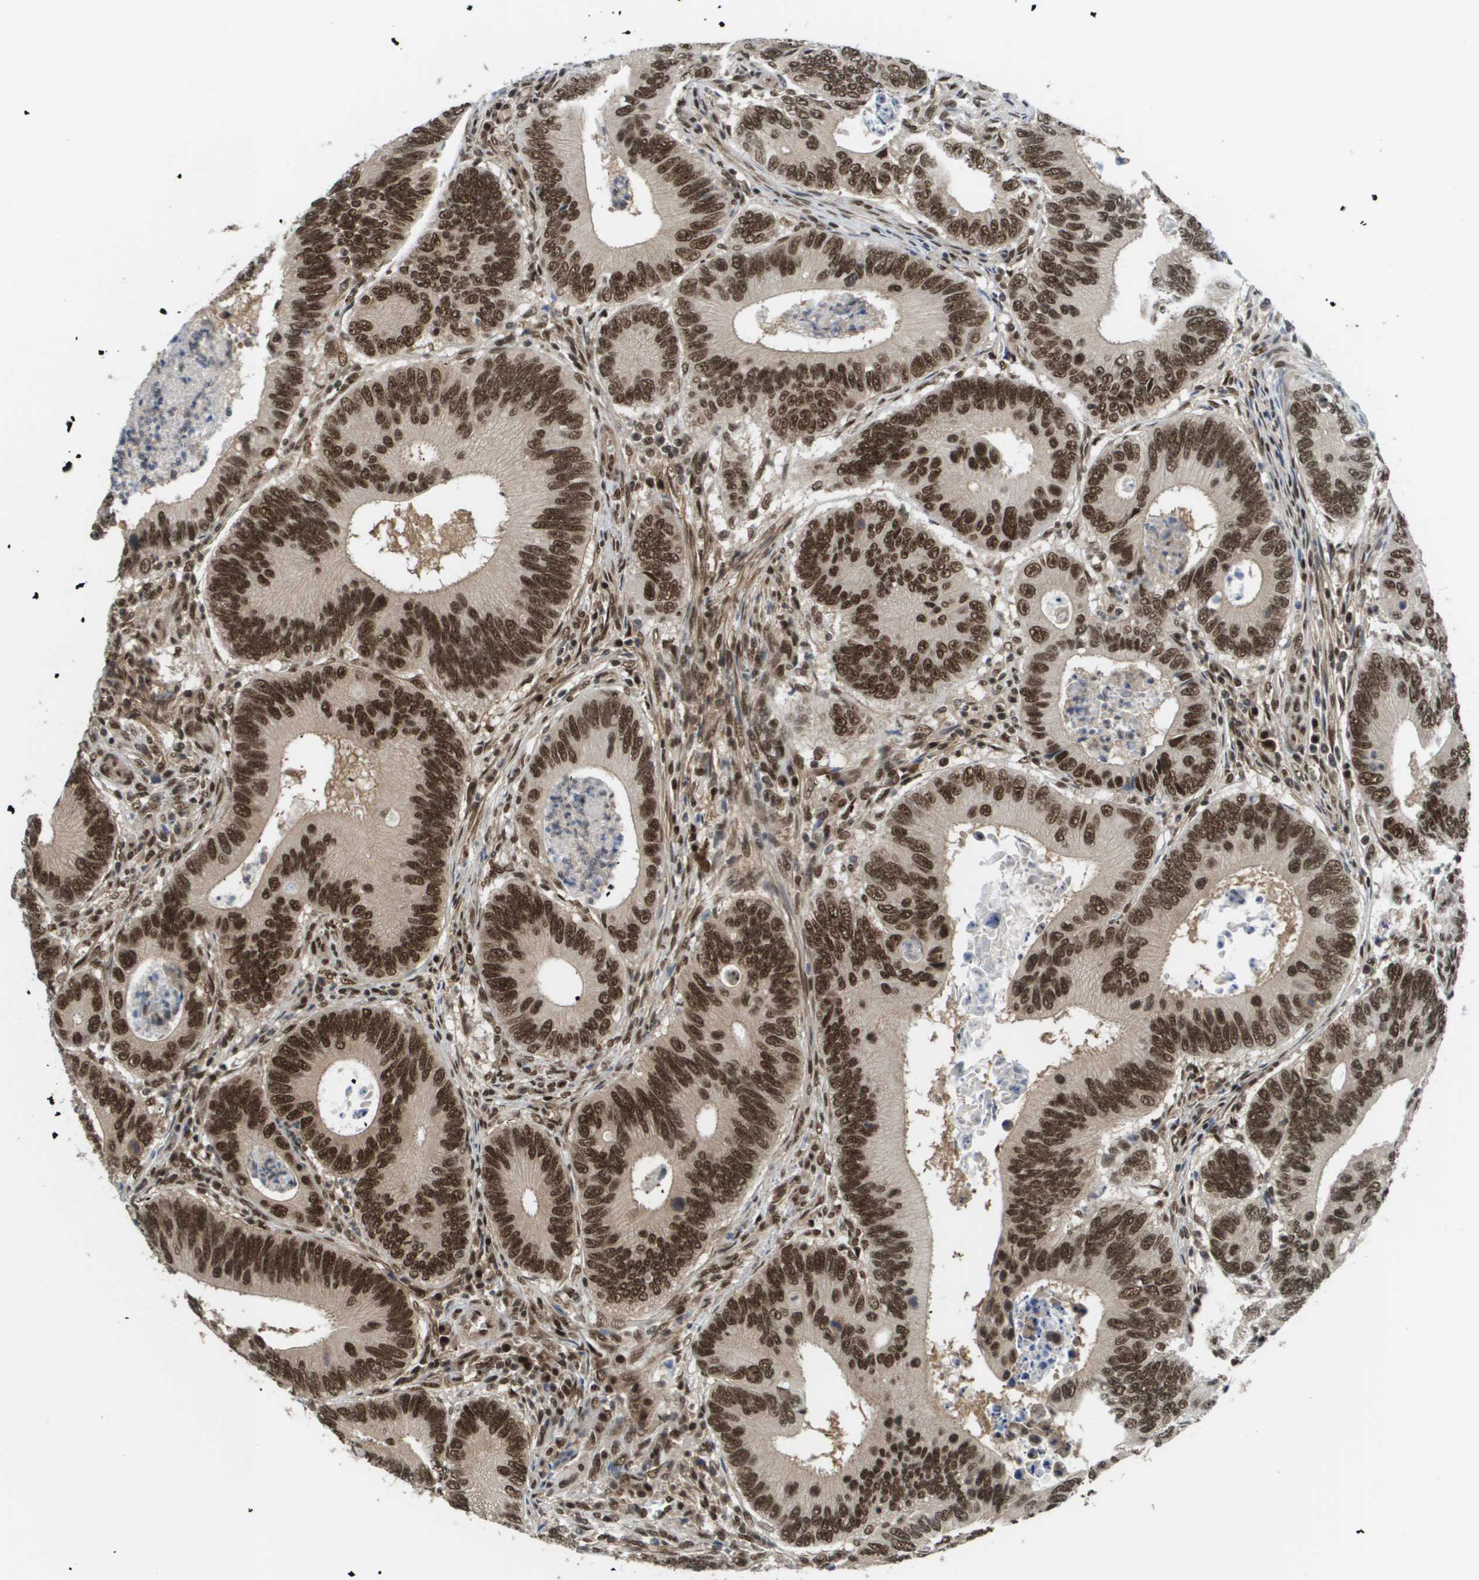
{"staining": {"intensity": "strong", "quantity": ">75%", "location": "cytoplasmic/membranous,nuclear"}, "tissue": "colorectal cancer", "cell_type": "Tumor cells", "image_type": "cancer", "snomed": [{"axis": "morphology", "description": "Inflammation, NOS"}, {"axis": "morphology", "description": "Adenocarcinoma, NOS"}, {"axis": "topography", "description": "Colon"}], "caption": "Approximately >75% of tumor cells in colorectal cancer (adenocarcinoma) exhibit strong cytoplasmic/membranous and nuclear protein expression as visualized by brown immunohistochemical staining.", "gene": "PRCC", "patient": {"sex": "male", "age": 72}}